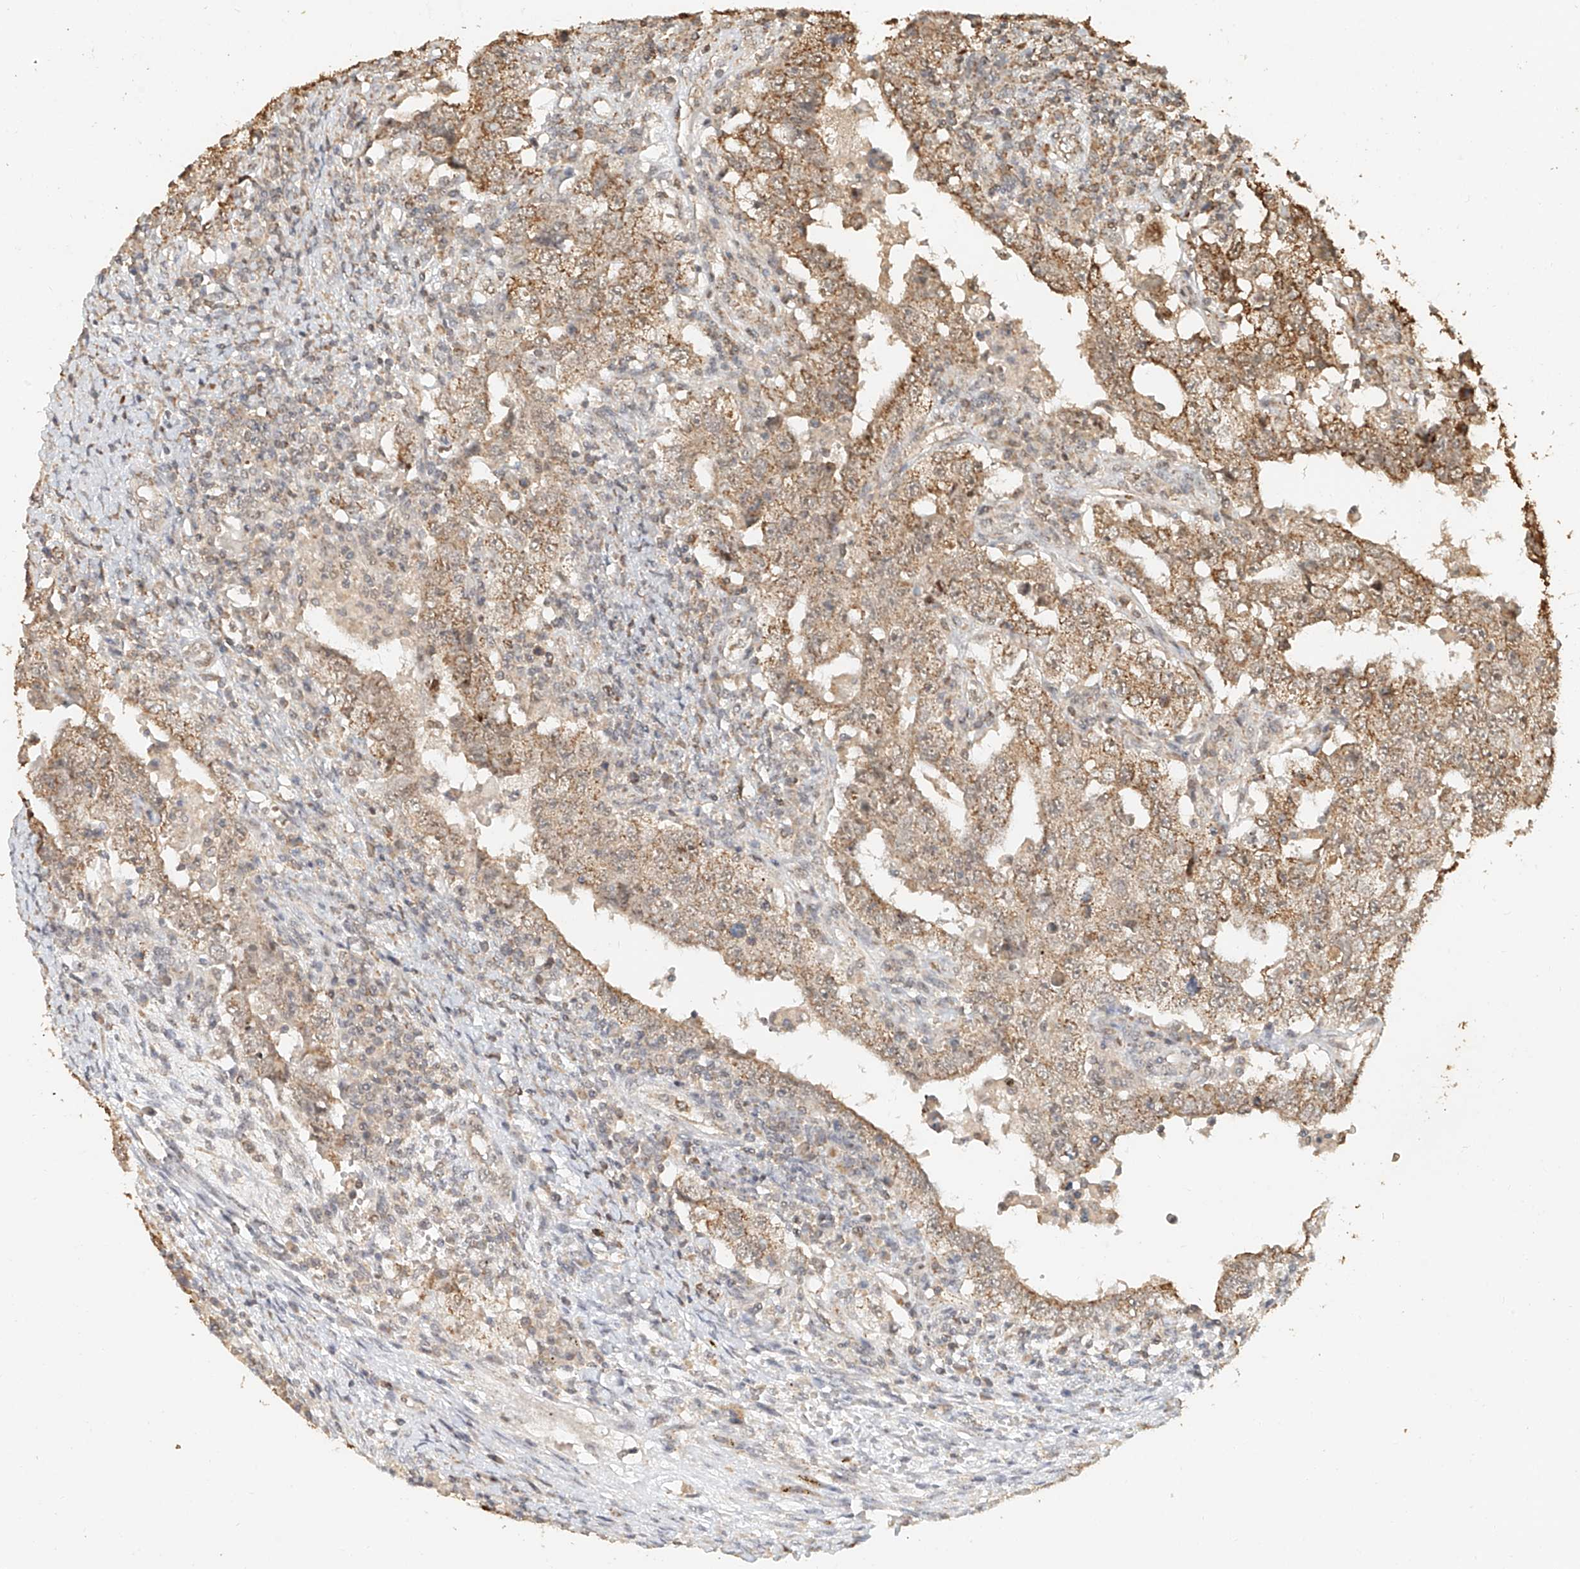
{"staining": {"intensity": "moderate", "quantity": ">75%", "location": "cytoplasmic/membranous"}, "tissue": "testis cancer", "cell_type": "Tumor cells", "image_type": "cancer", "snomed": [{"axis": "morphology", "description": "Carcinoma, Embryonal, NOS"}, {"axis": "topography", "description": "Testis"}], "caption": "Moderate cytoplasmic/membranous staining for a protein is seen in about >75% of tumor cells of embryonal carcinoma (testis) using immunohistochemistry (IHC).", "gene": "CXorf58", "patient": {"sex": "male", "age": 26}}